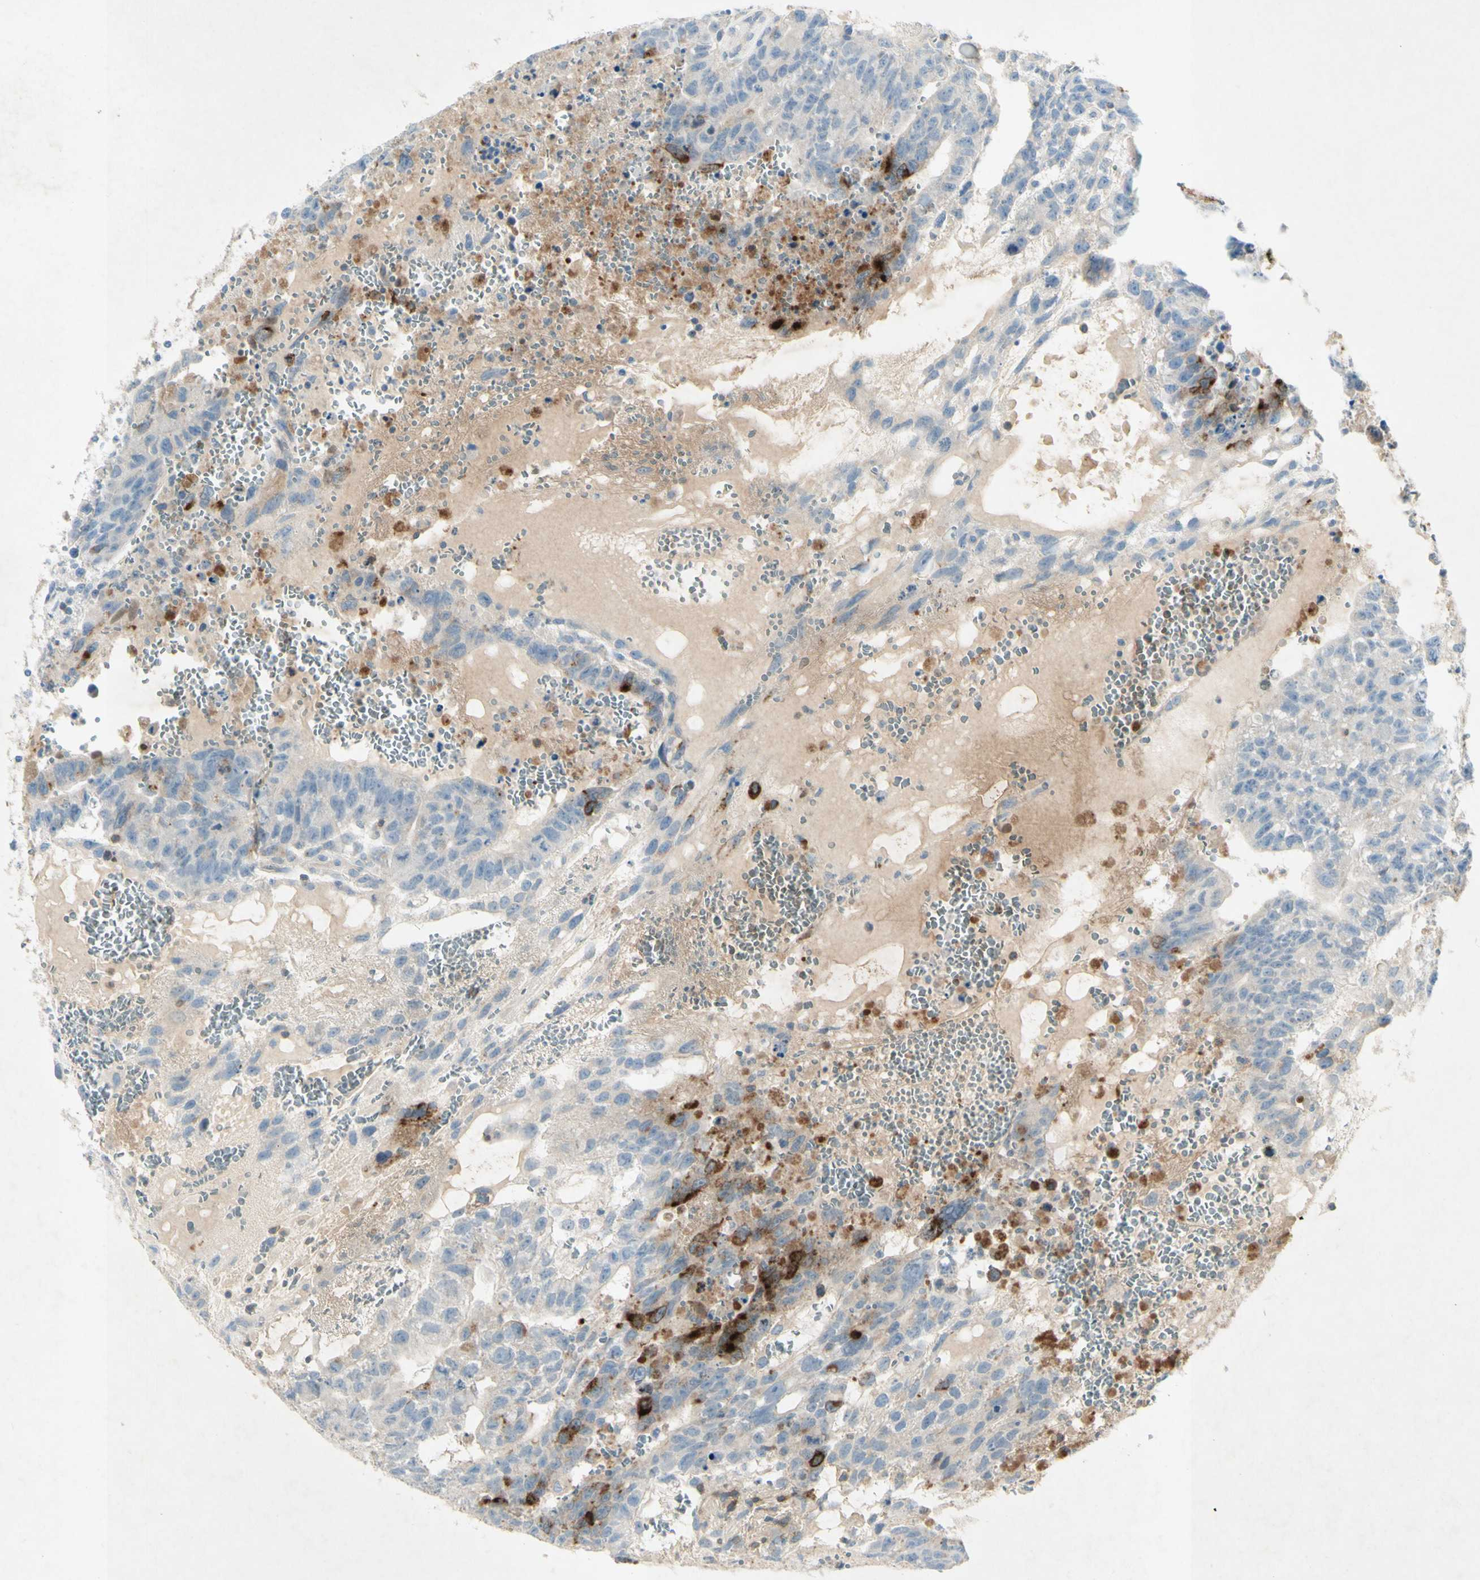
{"staining": {"intensity": "weak", "quantity": ">75%", "location": "cytoplasmic/membranous"}, "tissue": "testis cancer", "cell_type": "Tumor cells", "image_type": "cancer", "snomed": [{"axis": "morphology", "description": "Seminoma, NOS"}, {"axis": "morphology", "description": "Carcinoma, Embryonal, NOS"}, {"axis": "topography", "description": "Testis"}], "caption": "Seminoma (testis) stained with a protein marker reveals weak staining in tumor cells.", "gene": "GDF15", "patient": {"sex": "male", "age": 52}}